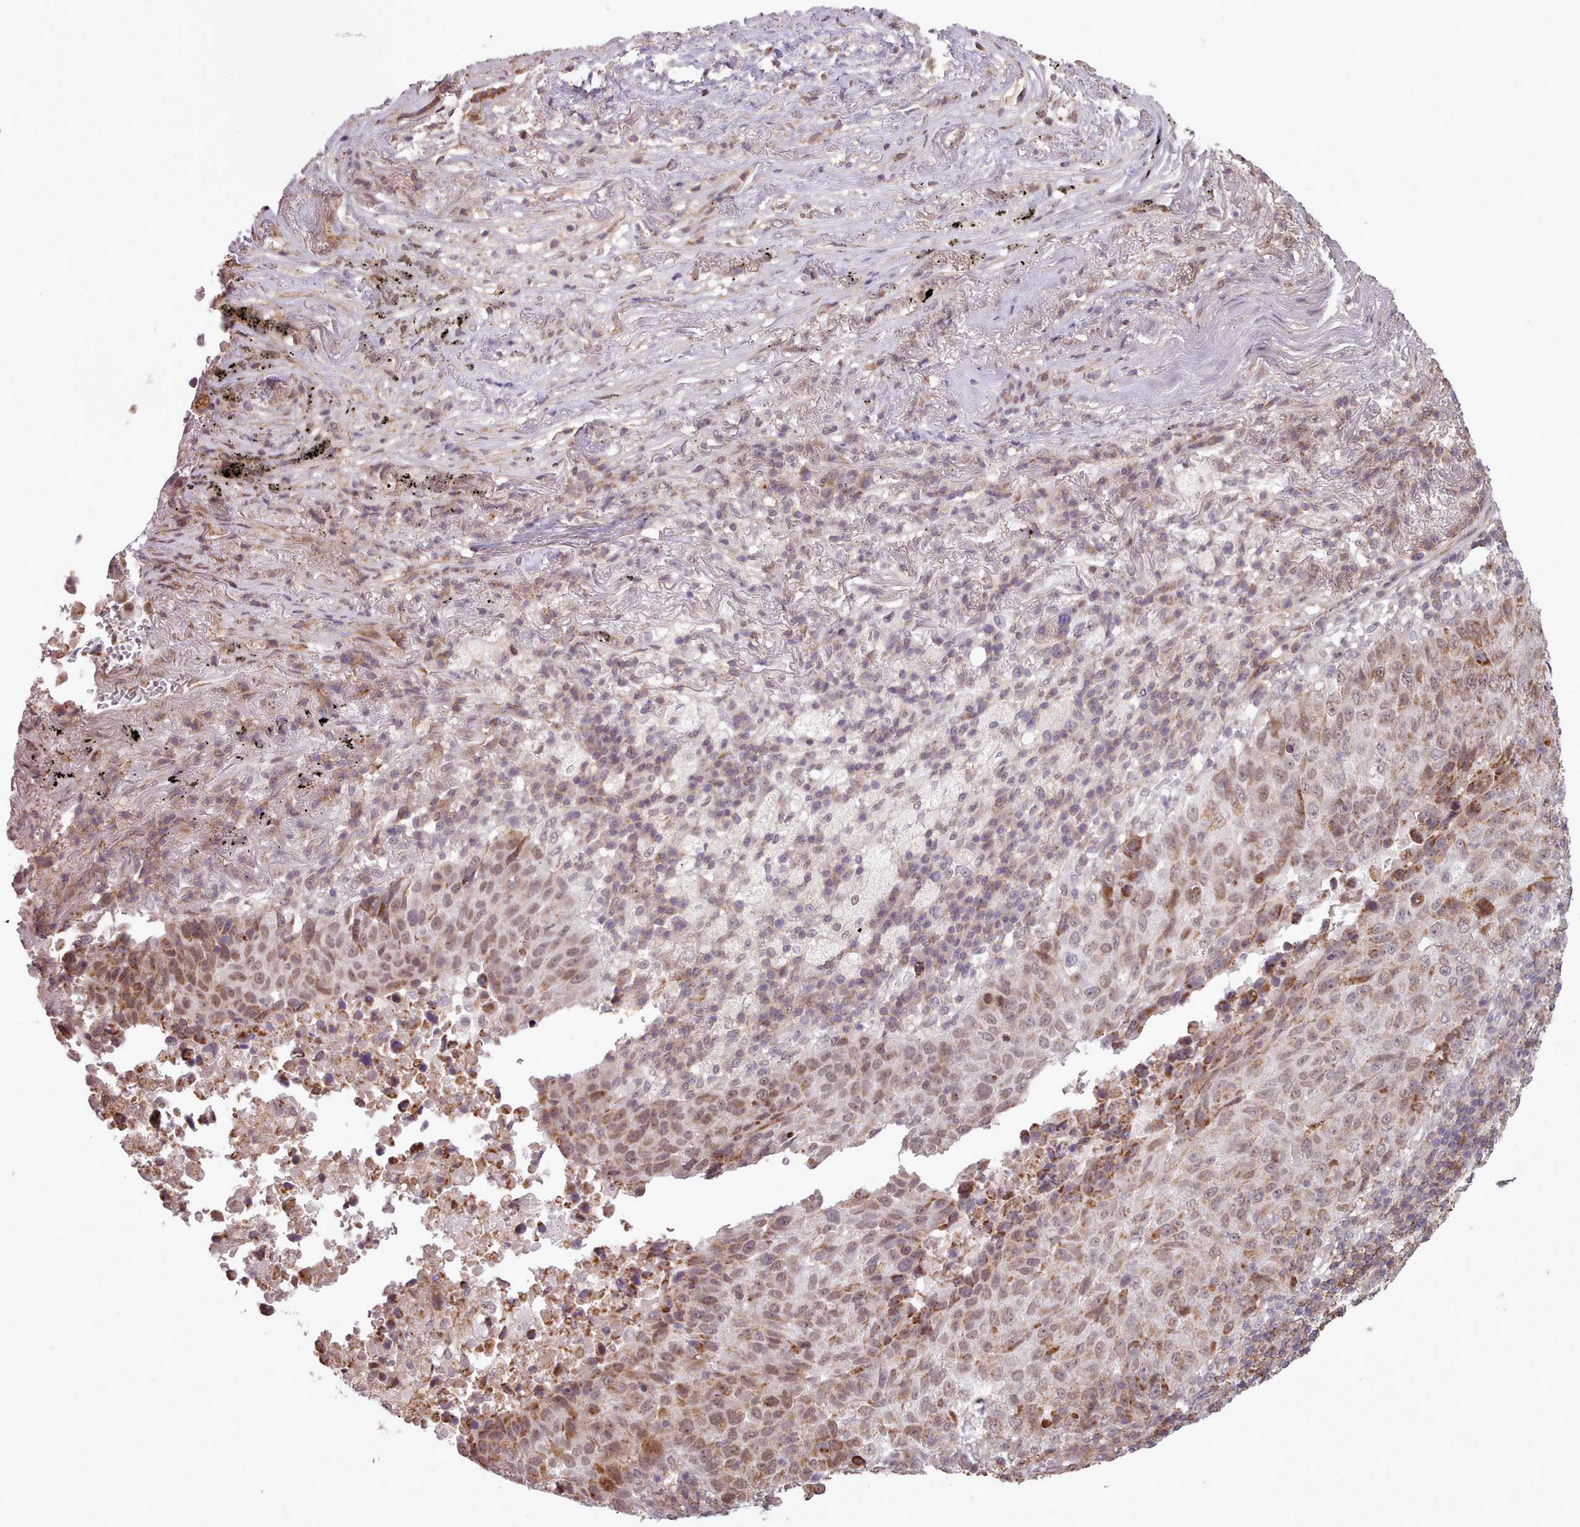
{"staining": {"intensity": "moderate", "quantity": "<25%", "location": "cytoplasmic/membranous"}, "tissue": "lung cancer", "cell_type": "Tumor cells", "image_type": "cancer", "snomed": [{"axis": "morphology", "description": "Squamous cell carcinoma, NOS"}, {"axis": "topography", "description": "Lung"}], "caption": "A brown stain highlights moderate cytoplasmic/membranous staining of a protein in human lung cancer tumor cells.", "gene": "ZMYM4", "patient": {"sex": "male", "age": 73}}